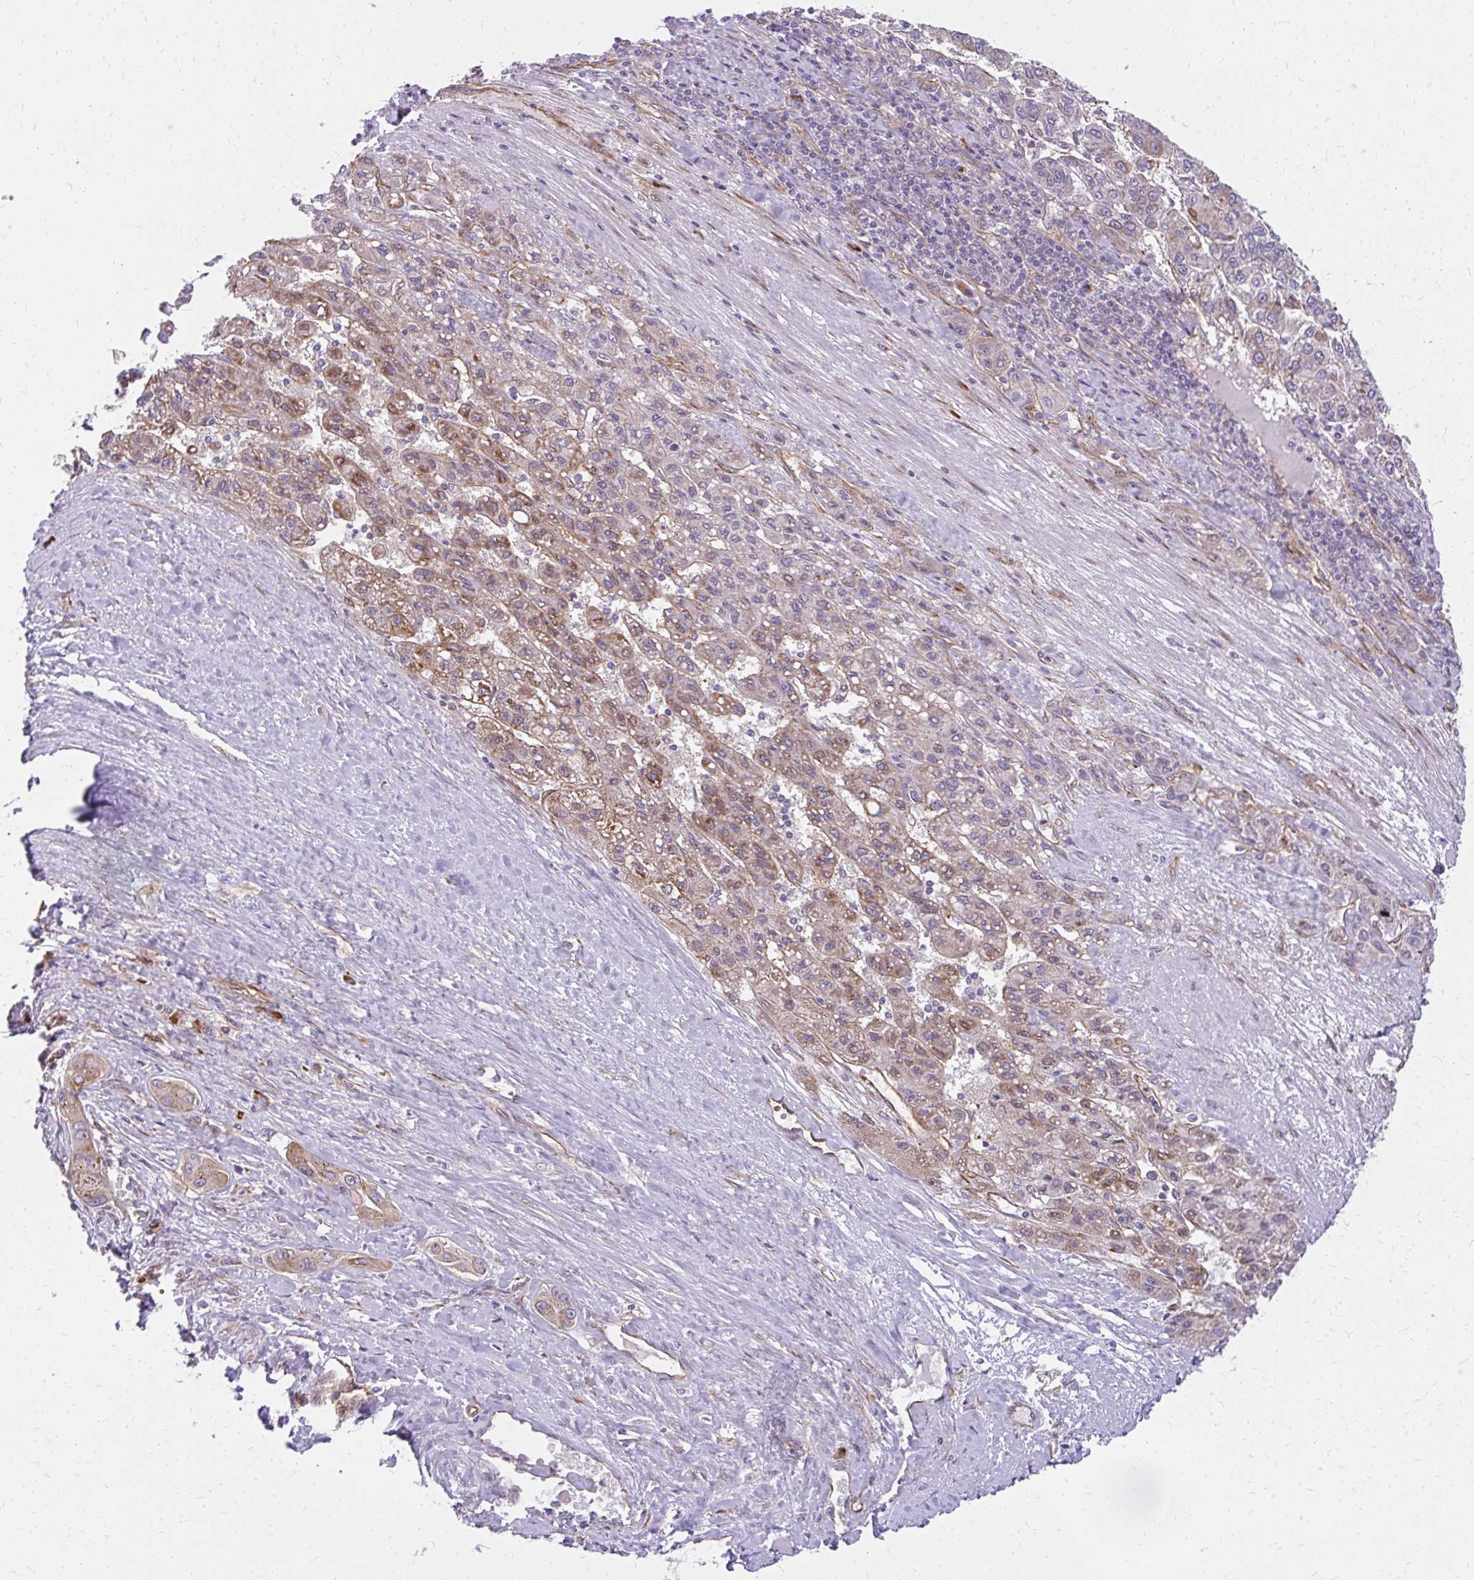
{"staining": {"intensity": "weak", "quantity": "<25%", "location": "cytoplasmic/membranous"}, "tissue": "liver cancer", "cell_type": "Tumor cells", "image_type": "cancer", "snomed": [{"axis": "morphology", "description": "Carcinoma, Hepatocellular, NOS"}, {"axis": "topography", "description": "Liver"}], "caption": "IHC photomicrograph of neoplastic tissue: hepatocellular carcinoma (liver) stained with DAB exhibits no significant protein staining in tumor cells.", "gene": "RSKR", "patient": {"sex": "female", "age": 82}}